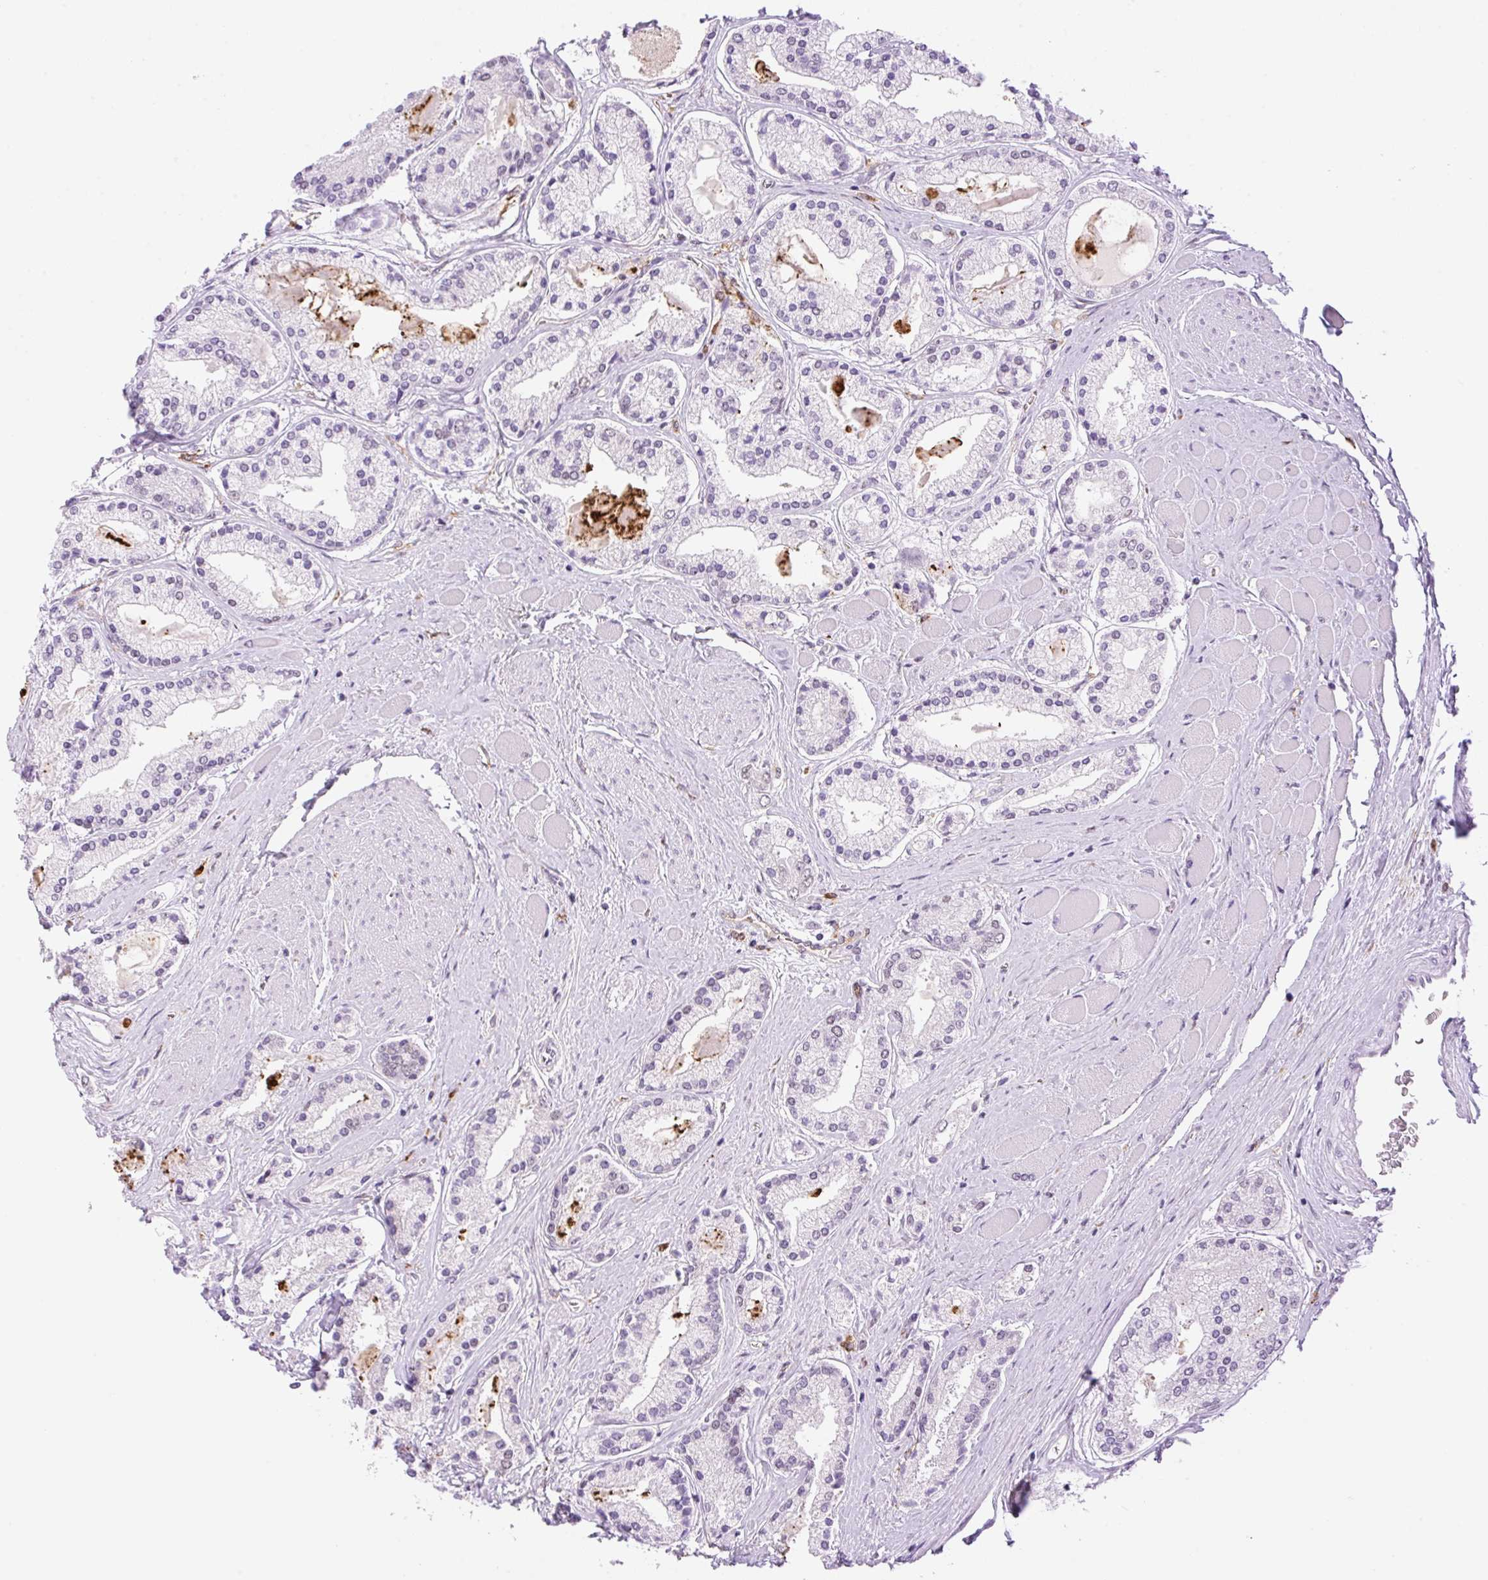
{"staining": {"intensity": "negative", "quantity": "none", "location": "none"}, "tissue": "prostate cancer", "cell_type": "Tumor cells", "image_type": "cancer", "snomed": [{"axis": "morphology", "description": "Adenocarcinoma, High grade"}, {"axis": "topography", "description": "Prostate"}], "caption": "Immunohistochemistry of prostate high-grade adenocarcinoma demonstrates no positivity in tumor cells.", "gene": "PALM3", "patient": {"sex": "male", "age": 67}}